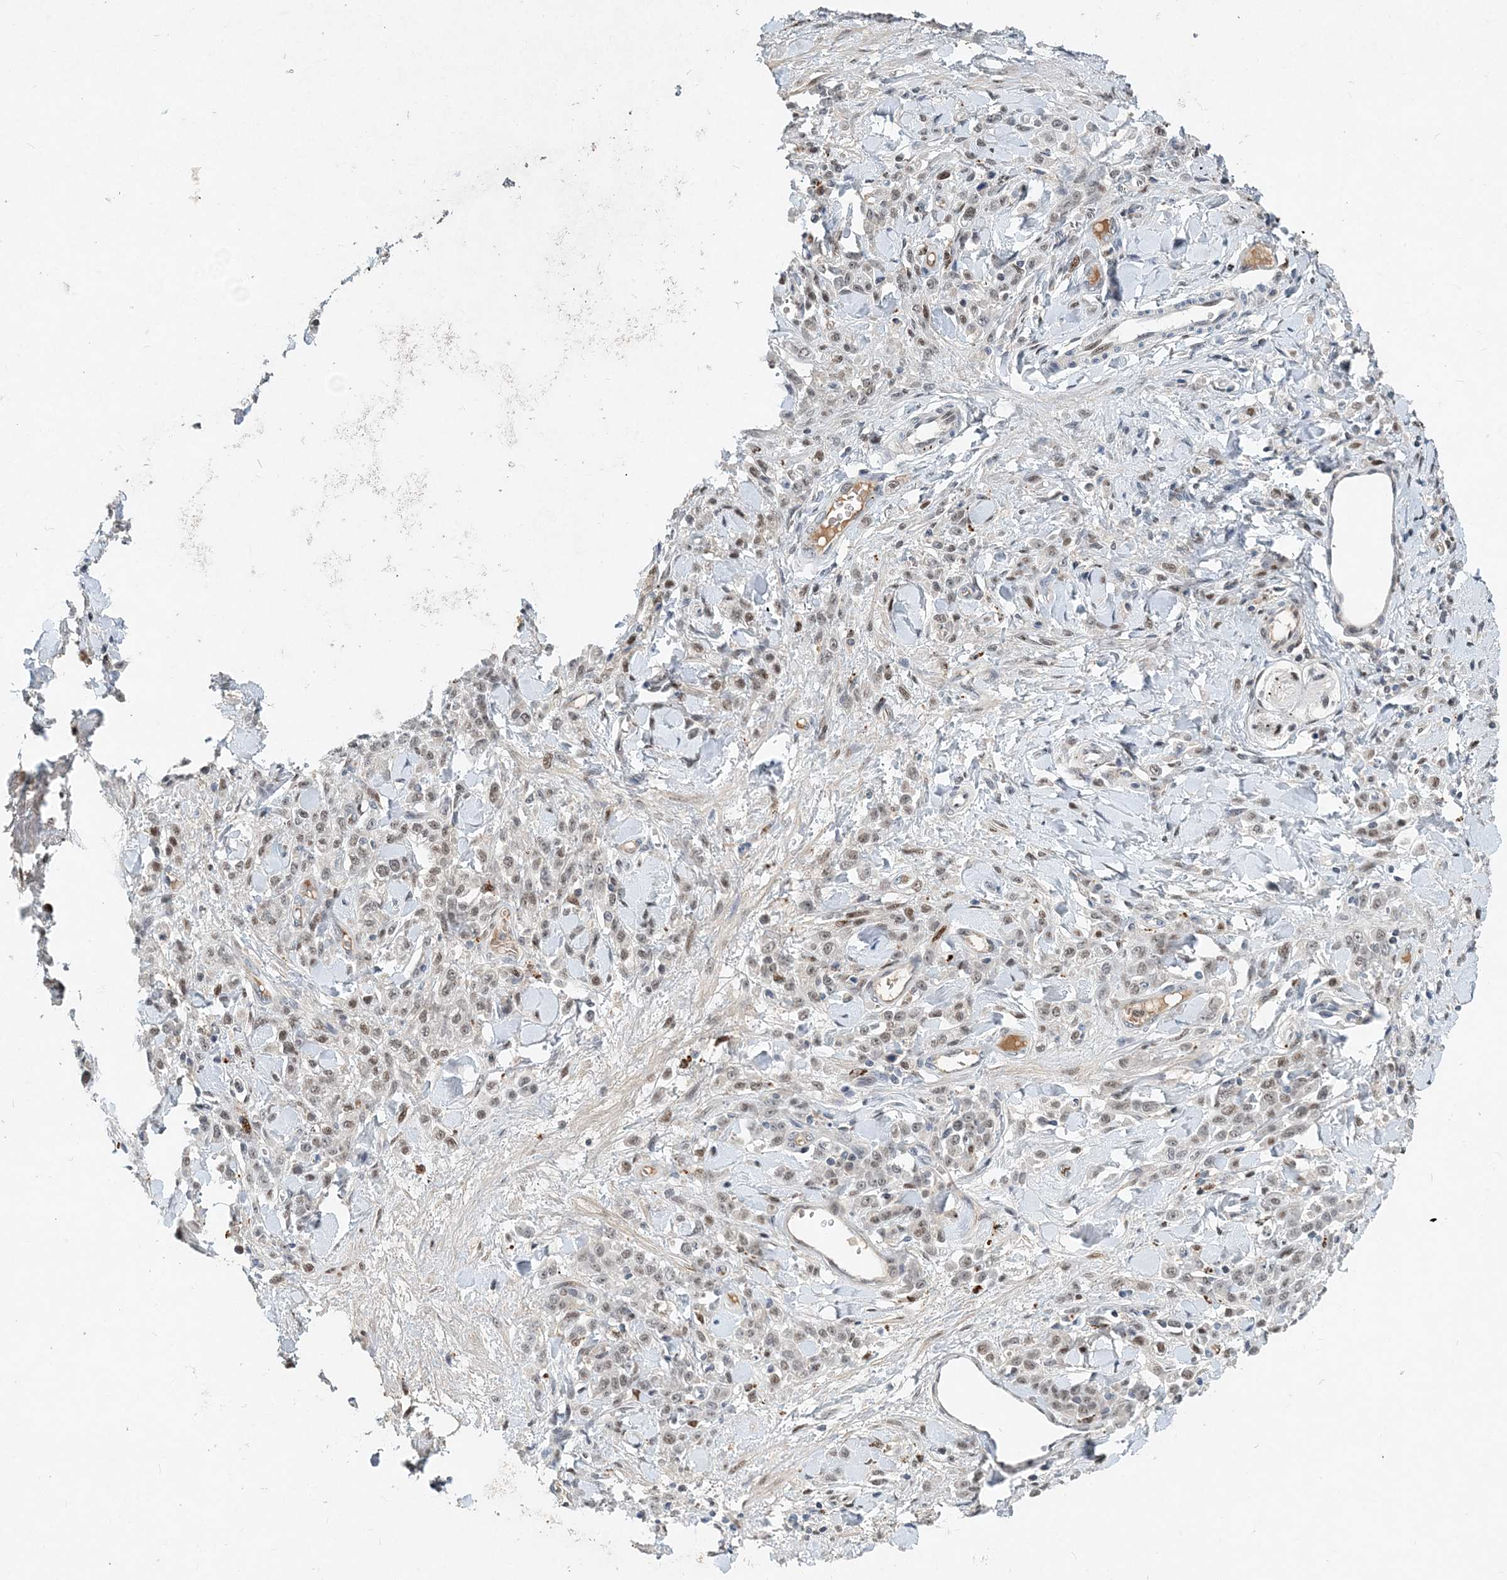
{"staining": {"intensity": "negative", "quantity": "none", "location": "none"}, "tissue": "stomach cancer", "cell_type": "Tumor cells", "image_type": "cancer", "snomed": [{"axis": "morphology", "description": "Normal tissue, NOS"}, {"axis": "morphology", "description": "Adenocarcinoma, NOS"}, {"axis": "topography", "description": "Stomach"}], "caption": "High power microscopy histopathology image of an immunohistochemistry photomicrograph of stomach cancer (adenocarcinoma), revealing no significant positivity in tumor cells.", "gene": "KPNA4", "patient": {"sex": "male", "age": 82}}